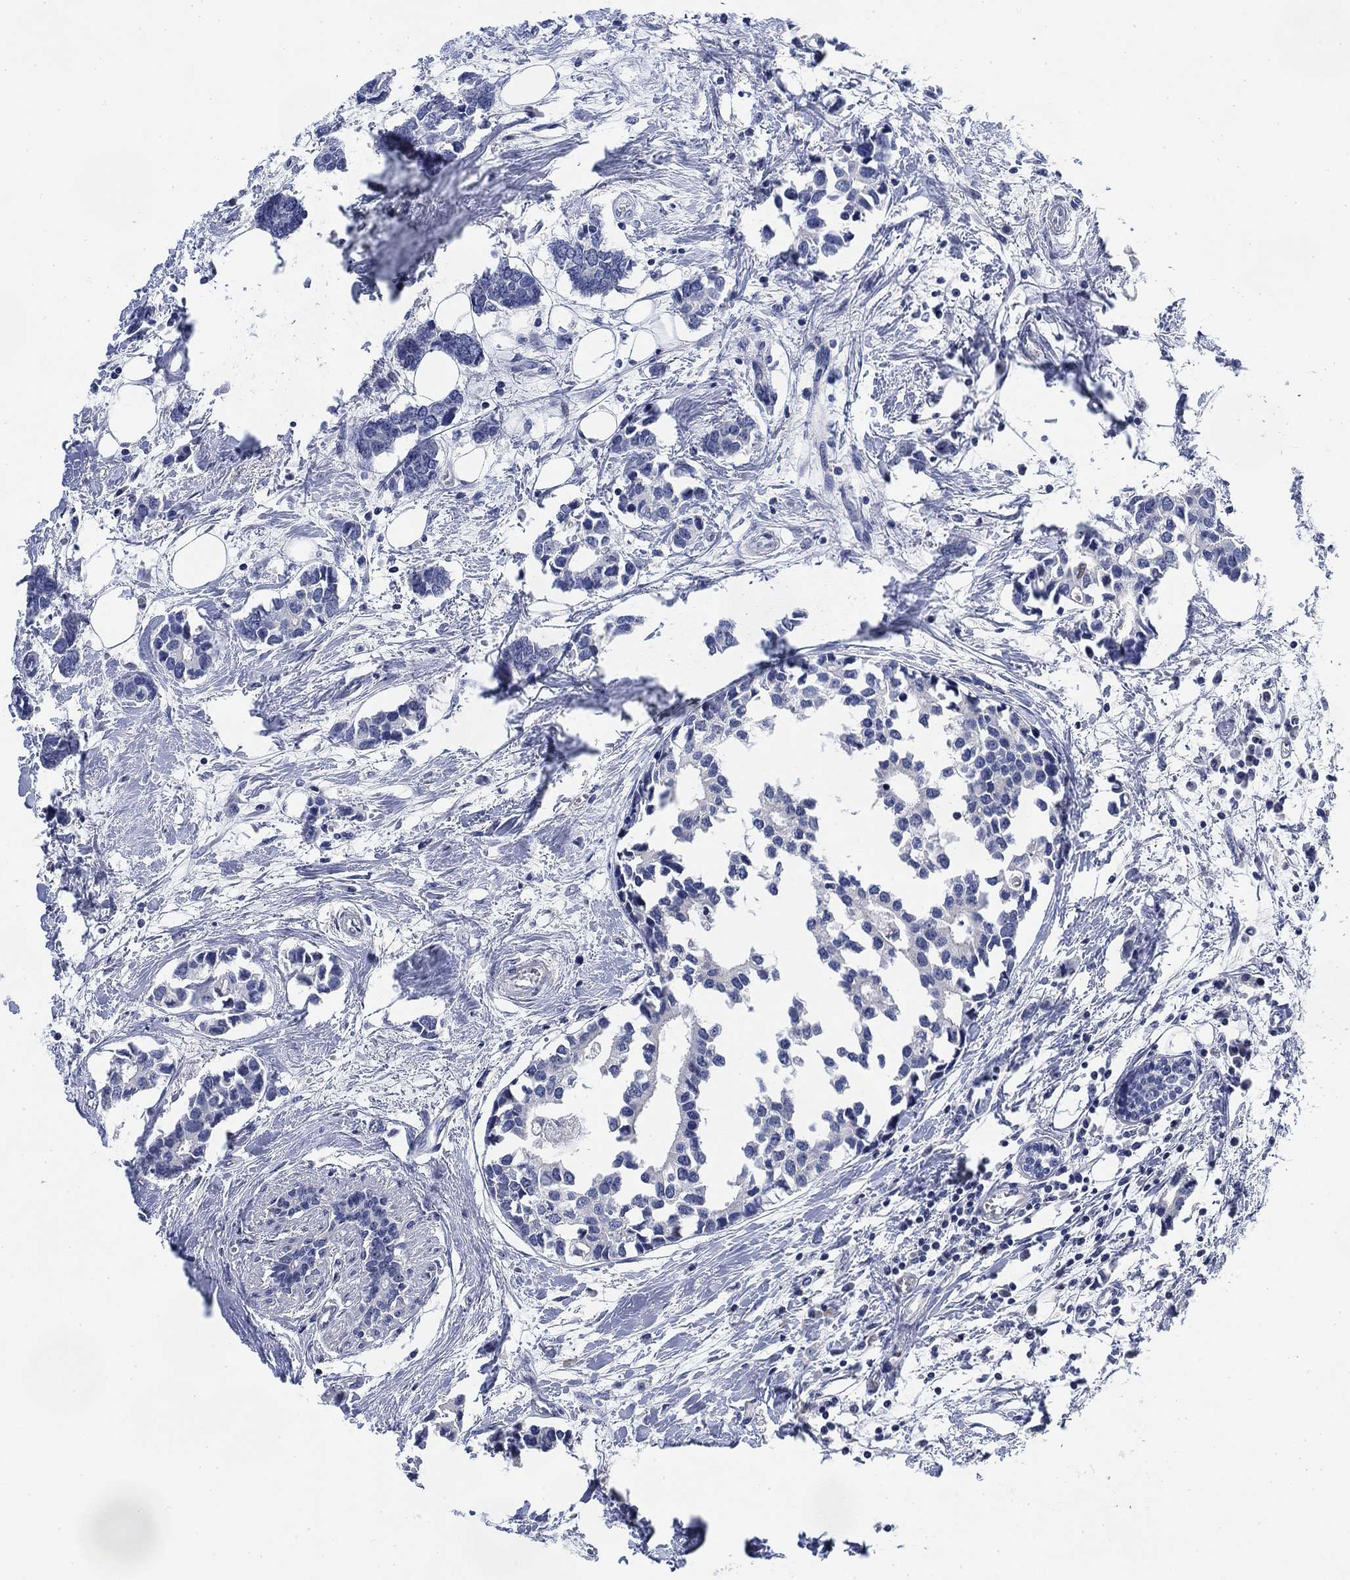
{"staining": {"intensity": "negative", "quantity": "none", "location": "none"}, "tissue": "breast cancer", "cell_type": "Tumor cells", "image_type": "cancer", "snomed": [{"axis": "morphology", "description": "Duct carcinoma"}, {"axis": "topography", "description": "Breast"}], "caption": "A photomicrograph of infiltrating ductal carcinoma (breast) stained for a protein demonstrates no brown staining in tumor cells.", "gene": "DAZL", "patient": {"sex": "female", "age": 83}}